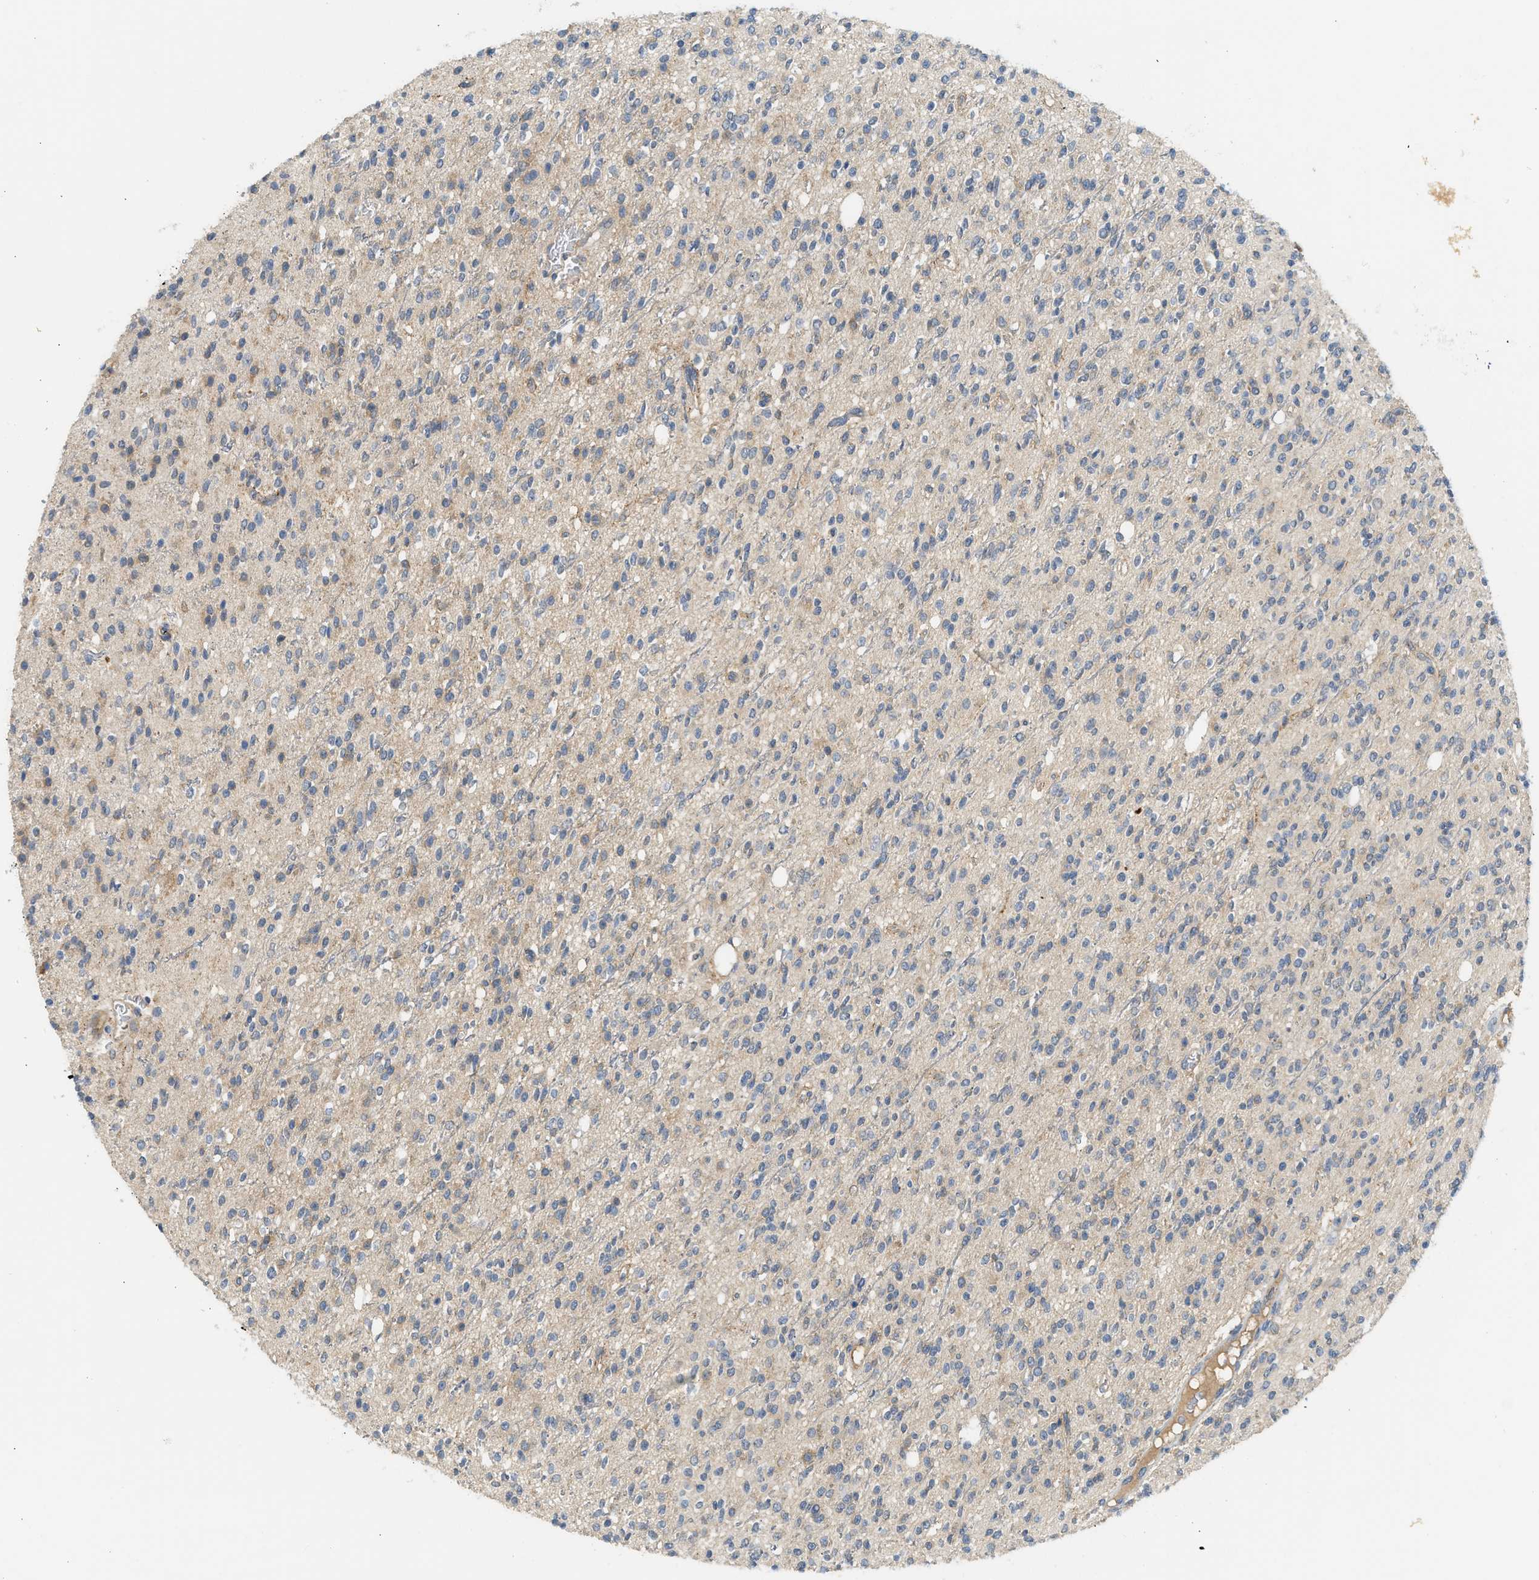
{"staining": {"intensity": "negative", "quantity": "none", "location": "none"}, "tissue": "glioma", "cell_type": "Tumor cells", "image_type": "cancer", "snomed": [{"axis": "morphology", "description": "Glioma, malignant, High grade"}, {"axis": "topography", "description": "Brain"}], "caption": "Malignant glioma (high-grade) was stained to show a protein in brown. There is no significant positivity in tumor cells.", "gene": "RHBDF2", "patient": {"sex": "male", "age": 34}}